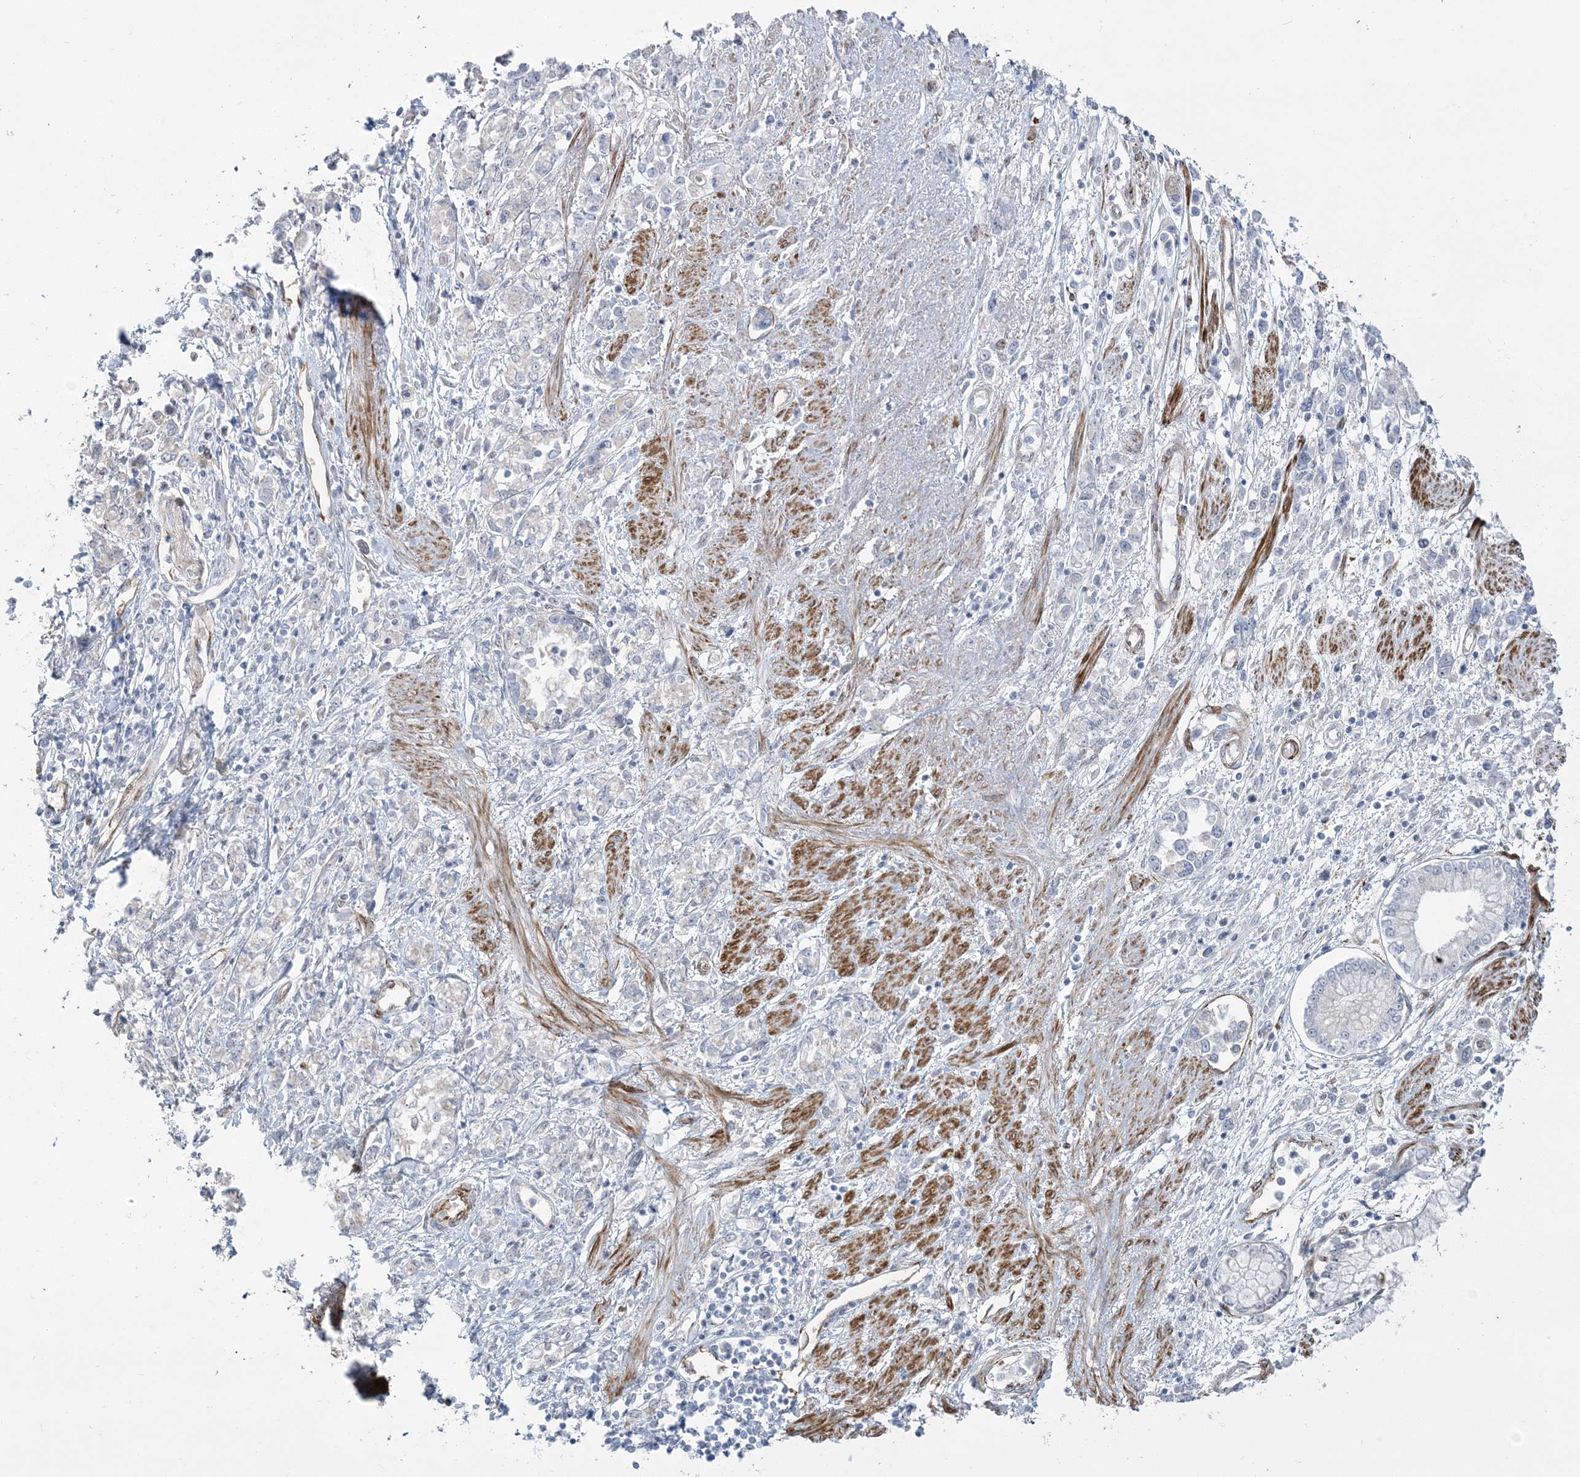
{"staining": {"intensity": "negative", "quantity": "none", "location": "none"}, "tissue": "stomach cancer", "cell_type": "Tumor cells", "image_type": "cancer", "snomed": [{"axis": "morphology", "description": "Adenocarcinoma, NOS"}, {"axis": "topography", "description": "Stomach"}], "caption": "Tumor cells show no significant protein staining in adenocarcinoma (stomach). (Immunohistochemistry, brightfield microscopy, high magnification).", "gene": "NUDT9", "patient": {"sex": "female", "age": 76}}